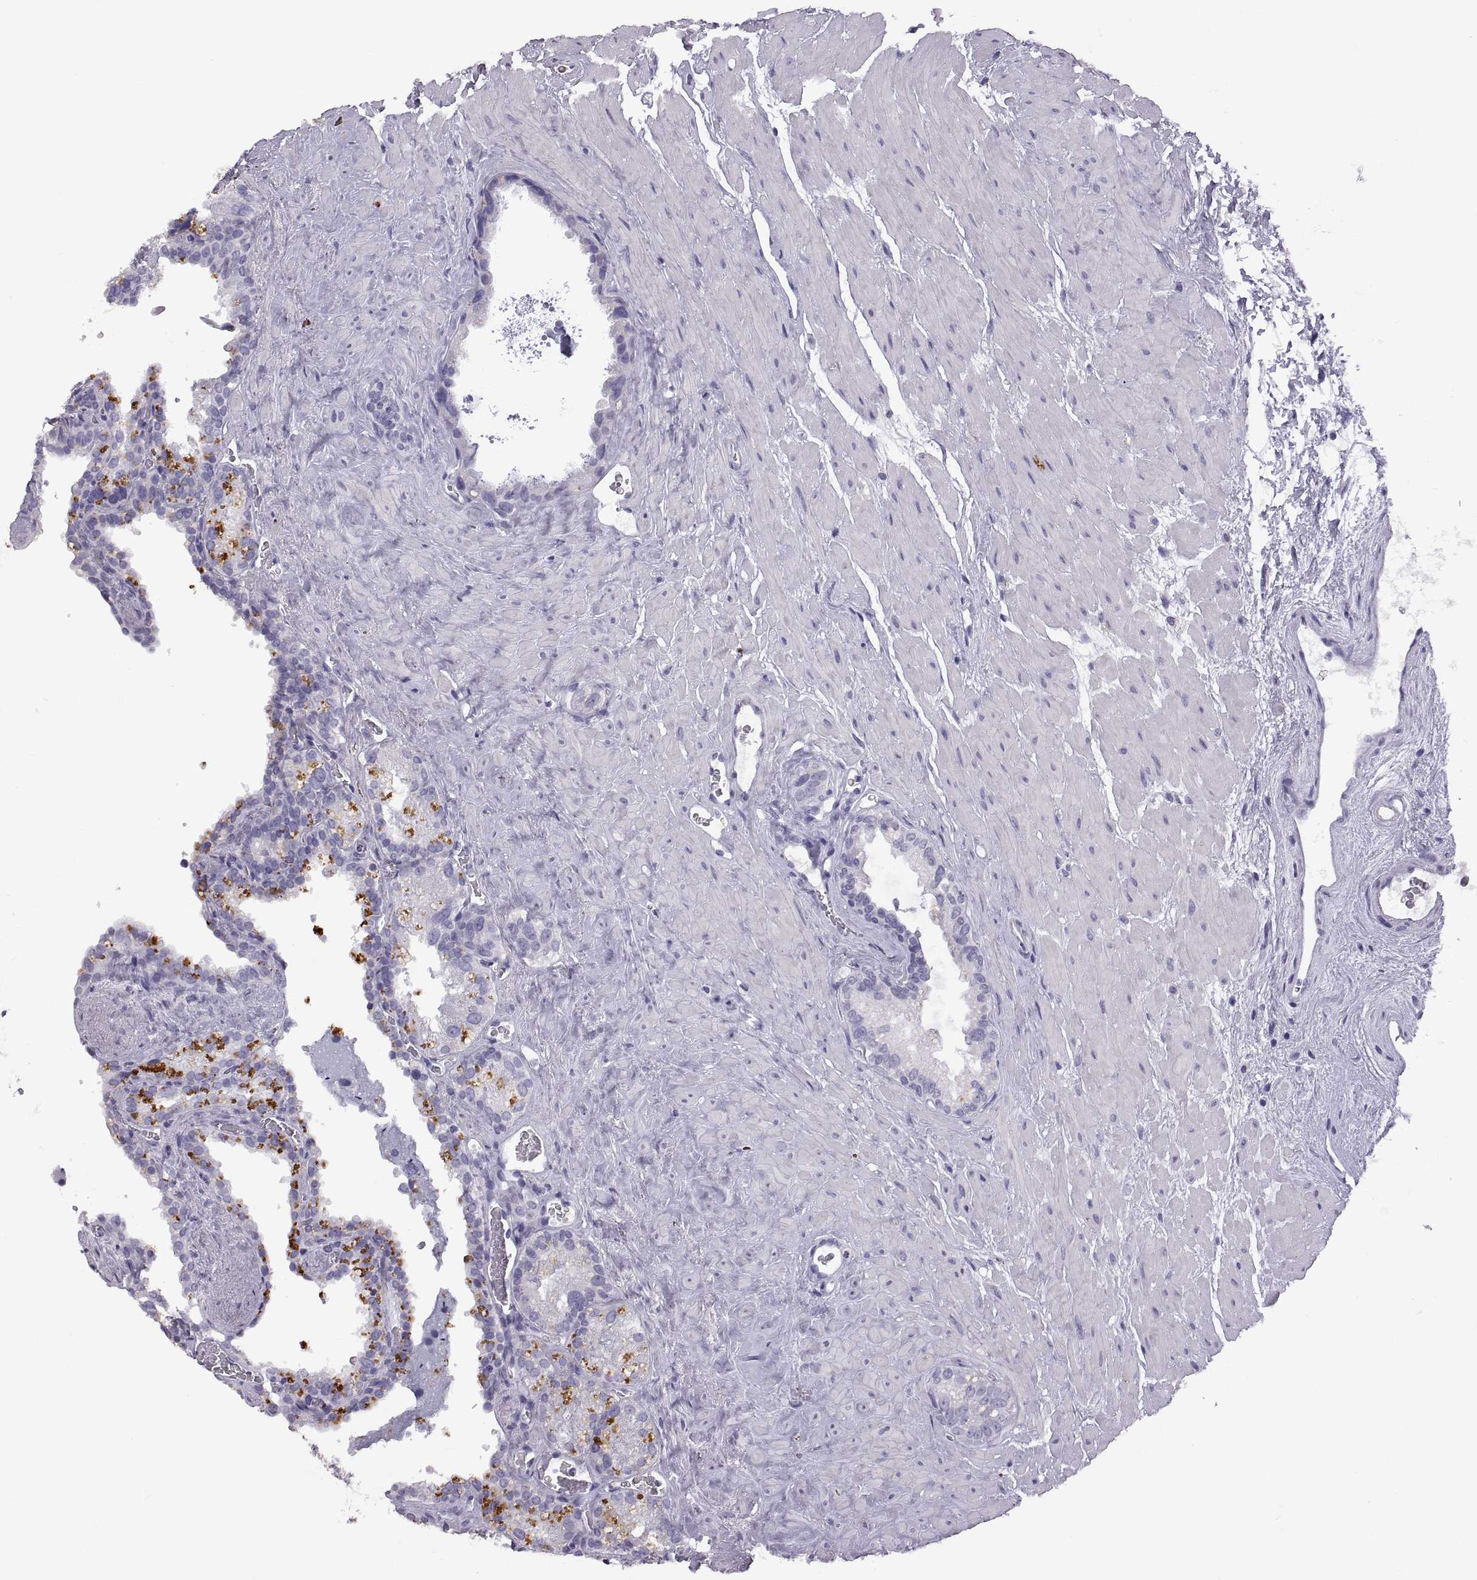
{"staining": {"intensity": "negative", "quantity": "none", "location": "none"}, "tissue": "seminal vesicle", "cell_type": "Glandular cells", "image_type": "normal", "snomed": [{"axis": "morphology", "description": "Normal tissue, NOS"}, {"axis": "topography", "description": "Seminal veicle"}], "caption": "A histopathology image of seminal vesicle stained for a protein demonstrates no brown staining in glandular cells. (DAB immunohistochemistry visualized using brightfield microscopy, high magnification).", "gene": "RDM1", "patient": {"sex": "male", "age": 71}}